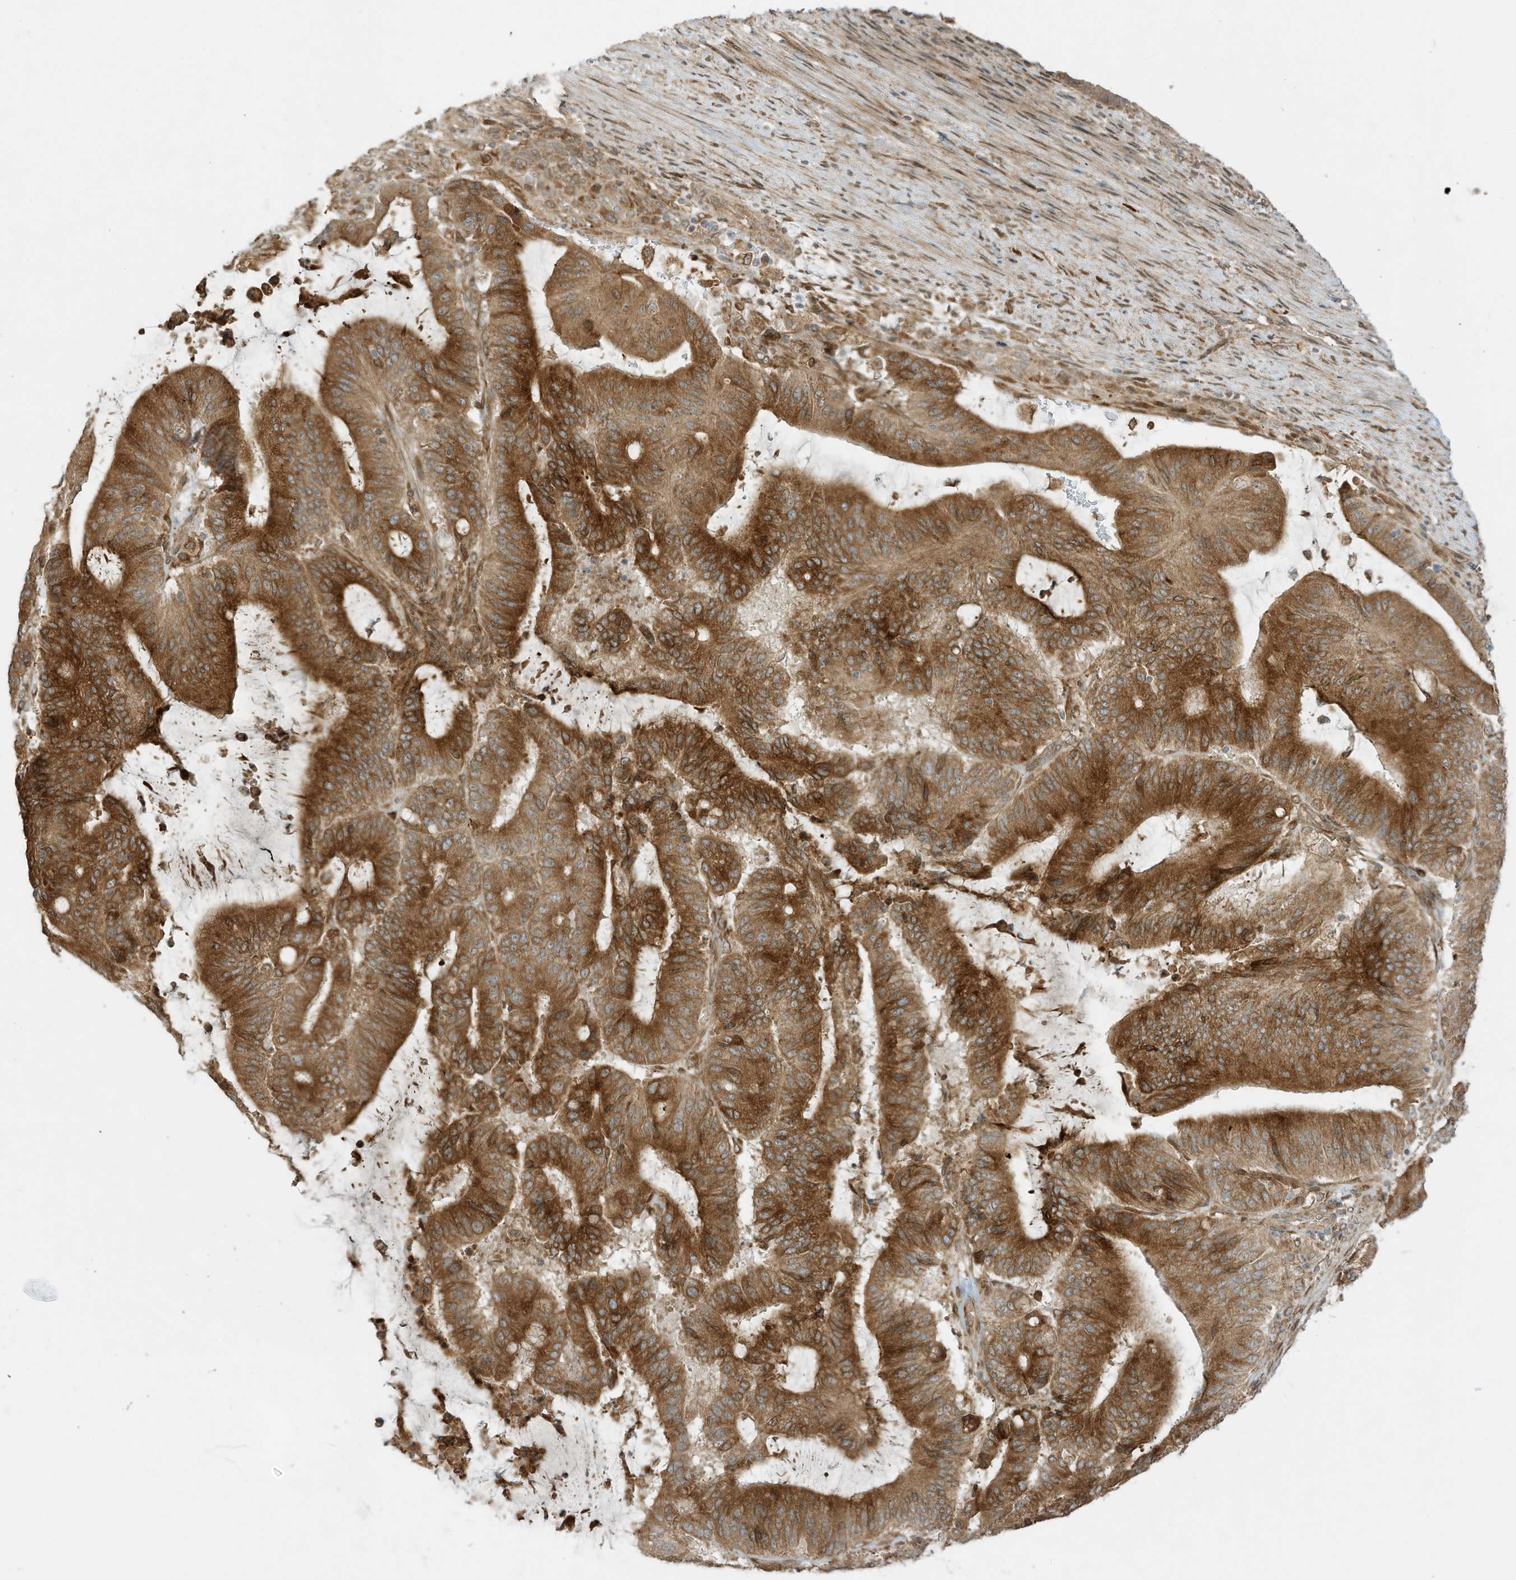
{"staining": {"intensity": "strong", "quantity": ">75%", "location": "cytoplasmic/membranous"}, "tissue": "liver cancer", "cell_type": "Tumor cells", "image_type": "cancer", "snomed": [{"axis": "morphology", "description": "Normal tissue, NOS"}, {"axis": "morphology", "description": "Cholangiocarcinoma"}, {"axis": "topography", "description": "Liver"}, {"axis": "topography", "description": "Peripheral nerve tissue"}], "caption": "Strong cytoplasmic/membranous protein staining is seen in approximately >75% of tumor cells in liver cholangiocarcinoma.", "gene": "SCARF2", "patient": {"sex": "female", "age": 73}}